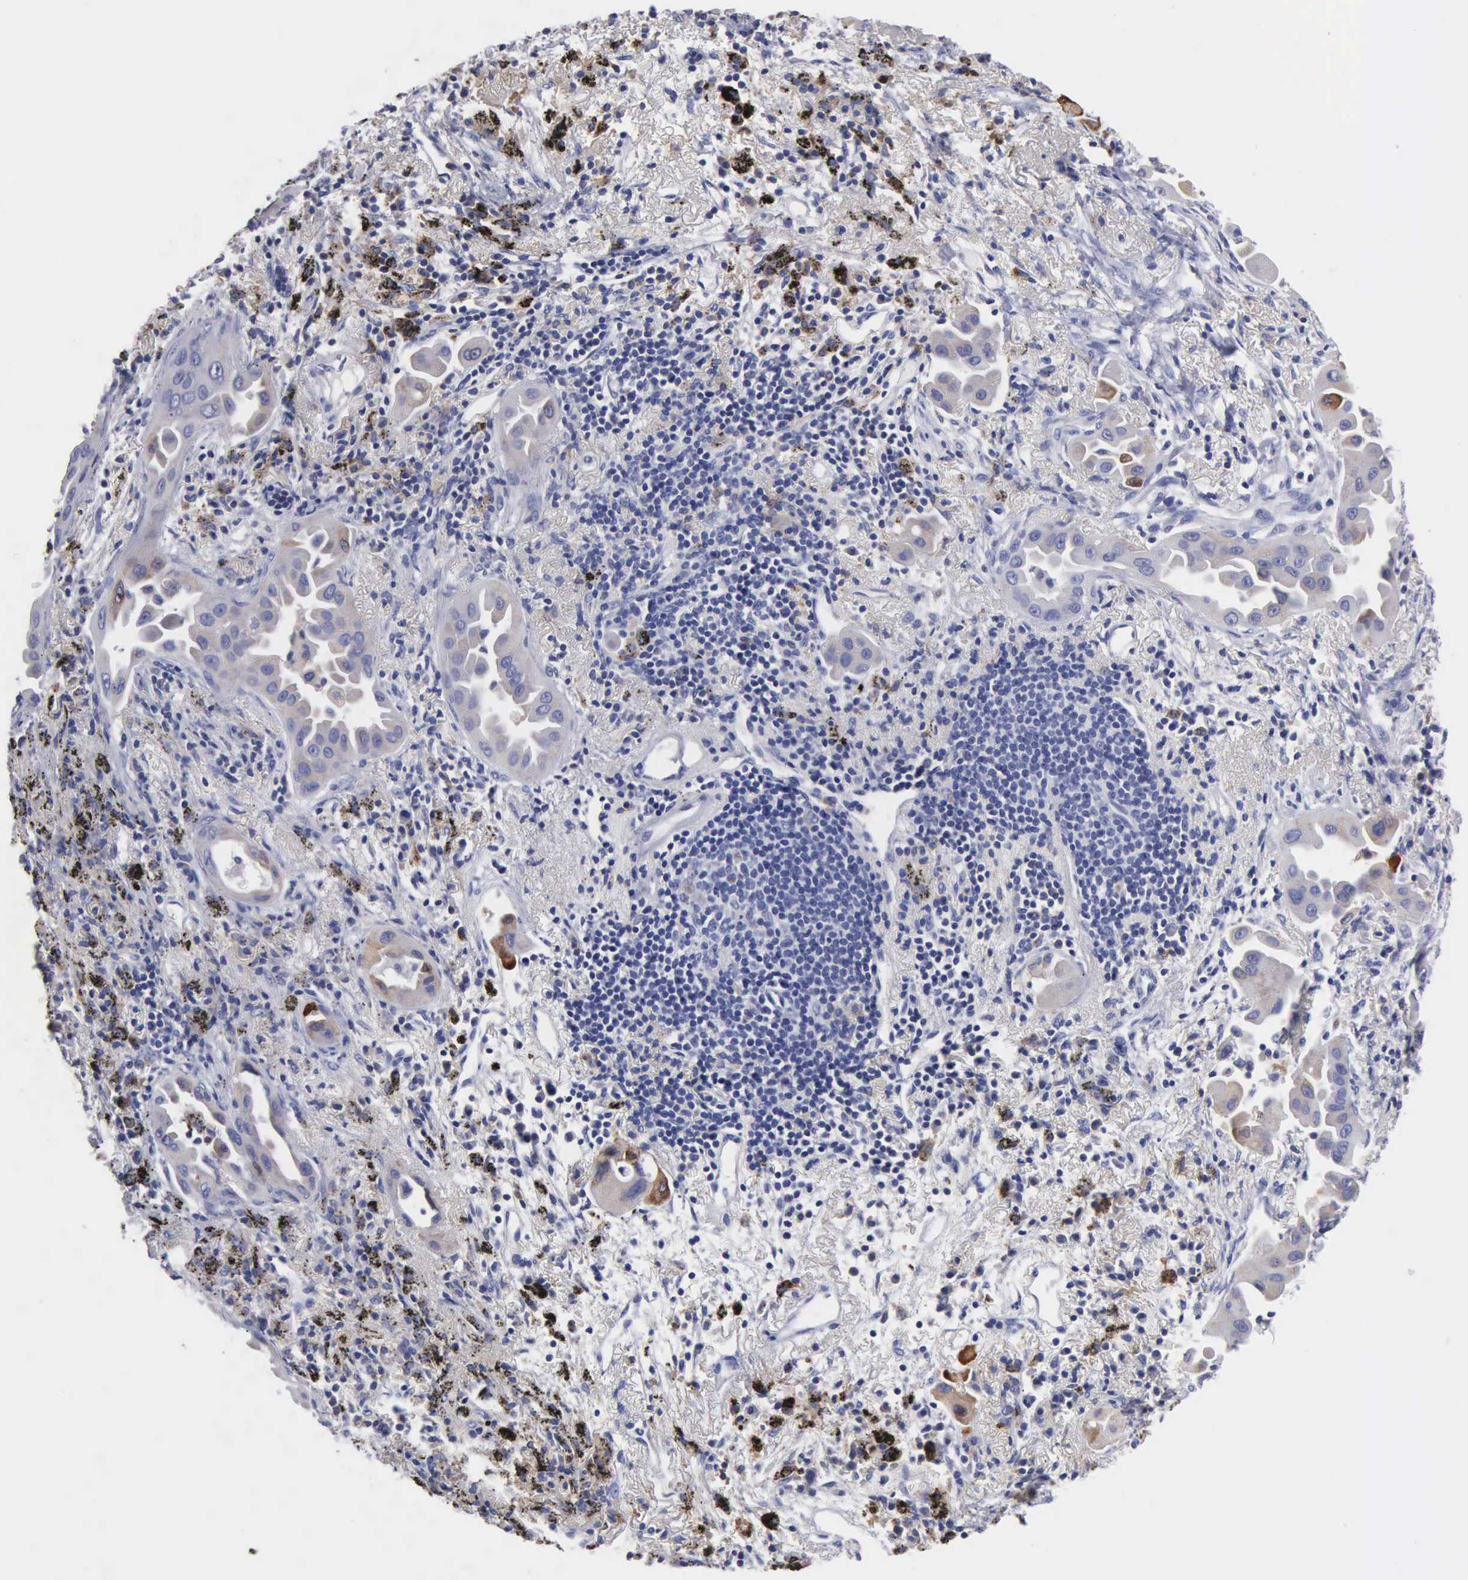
{"staining": {"intensity": "moderate", "quantity": "25%-75%", "location": "cytoplasmic/membranous"}, "tissue": "lung cancer", "cell_type": "Tumor cells", "image_type": "cancer", "snomed": [{"axis": "morphology", "description": "Adenocarcinoma, NOS"}, {"axis": "topography", "description": "Lung"}], "caption": "The histopathology image exhibits immunohistochemical staining of lung adenocarcinoma. There is moderate cytoplasmic/membranous expression is appreciated in approximately 25%-75% of tumor cells.", "gene": "PTGS2", "patient": {"sex": "male", "age": 68}}